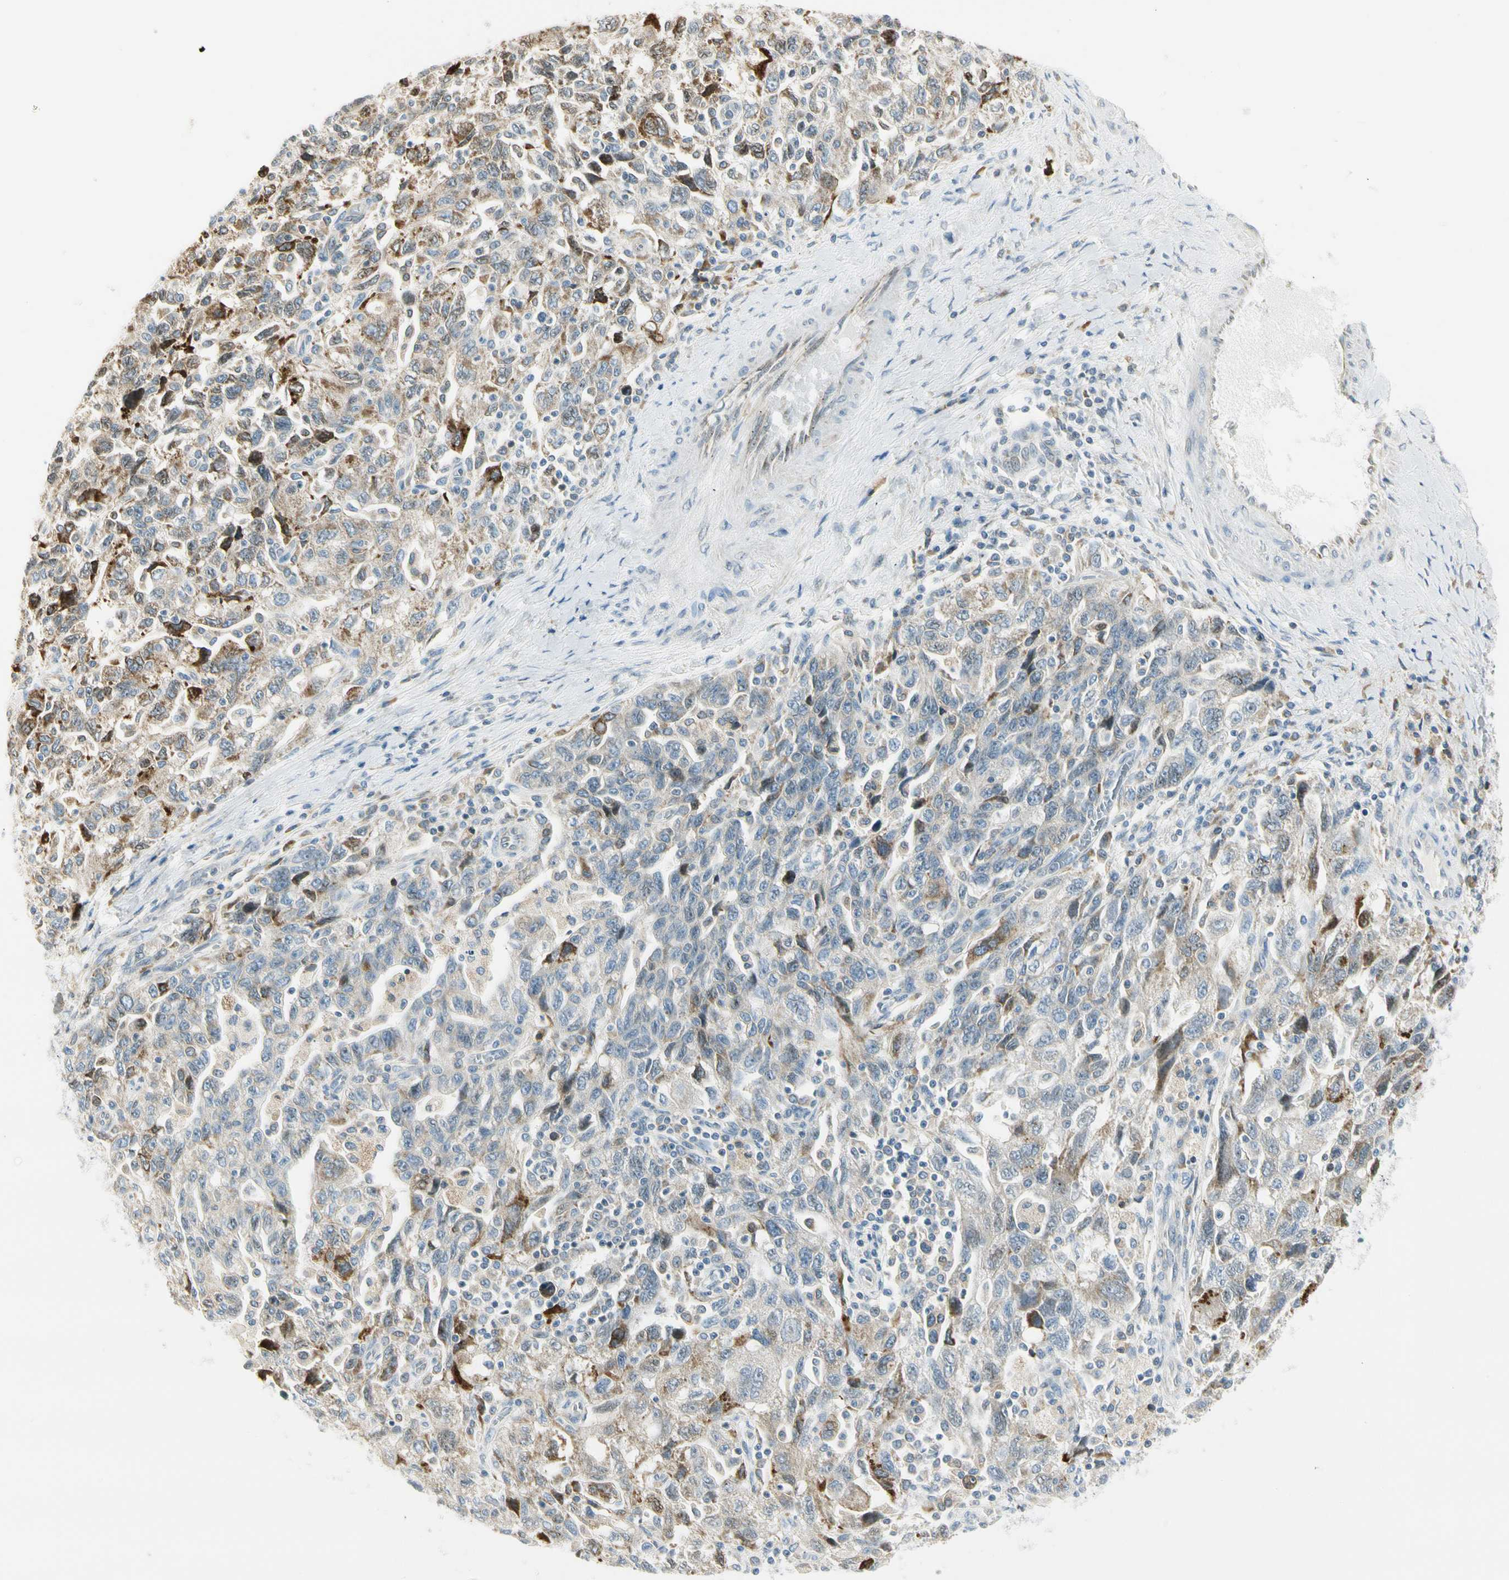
{"staining": {"intensity": "moderate", "quantity": "<25%", "location": "cytoplasmic/membranous"}, "tissue": "ovarian cancer", "cell_type": "Tumor cells", "image_type": "cancer", "snomed": [{"axis": "morphology", "description": "Carcinoma, NOS"}, {"axis": "morphology", "description": "Cystadenocarcinoma, serous, NOS"}, {"axis": "topography", "description": "Ovary"}], "caption": "Protein staining of ovarian cancer (serous cystadenocarcinoma) tissue demonstrates moderate cytoplasmic/membranous positivity in approximately <25% of tumor cells.", "gene": "TNFSF11", "patient": {"sex": "female", "age": 69}}